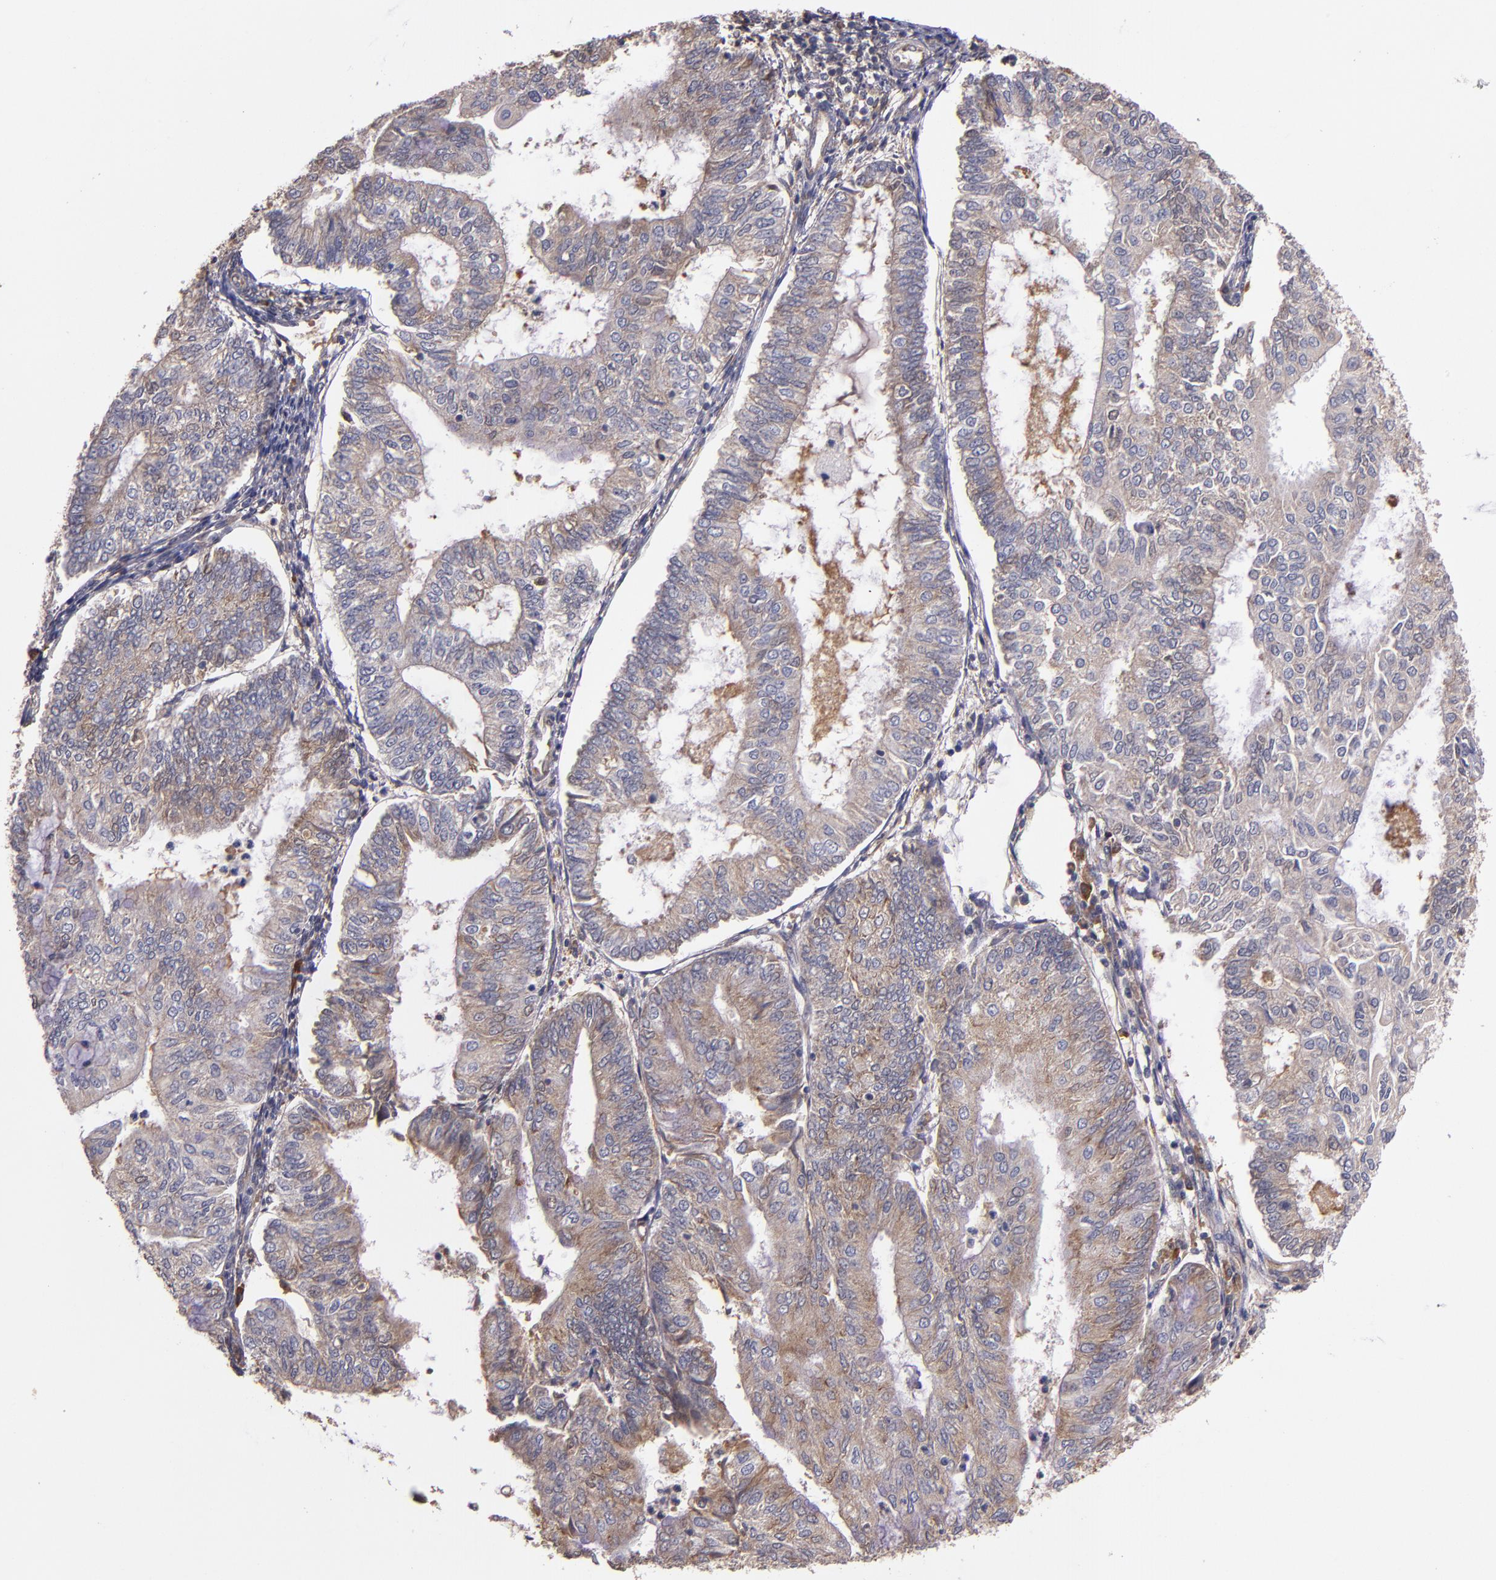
{"staining": {"intensity": "weak", "quantity": ">75%", "location": "cytoplasmic/membranous"}, "tissue": "endometrial cancer", "cell_type": "Tumor cells", "image_type": "cancer", "snomed": [{"axis": "morphology", "description": "Adenocarcinoma, NOS"}, {"axis": "topography", "description": "Endometrium"}], "caption": "Immunohistochemistry (IHC) photomicrograph of neoplastic tissue: endometrial cancer (adenocarcinoma) stained using IHC reveals low levels of weak protein expression localized specifically in the cytoplasmic/membranous of tumor cells, appearing as a cytoplasmic/membranous brown color.", "gene": "PRAF2", "patient": {"sex": "female", "age": 59}}